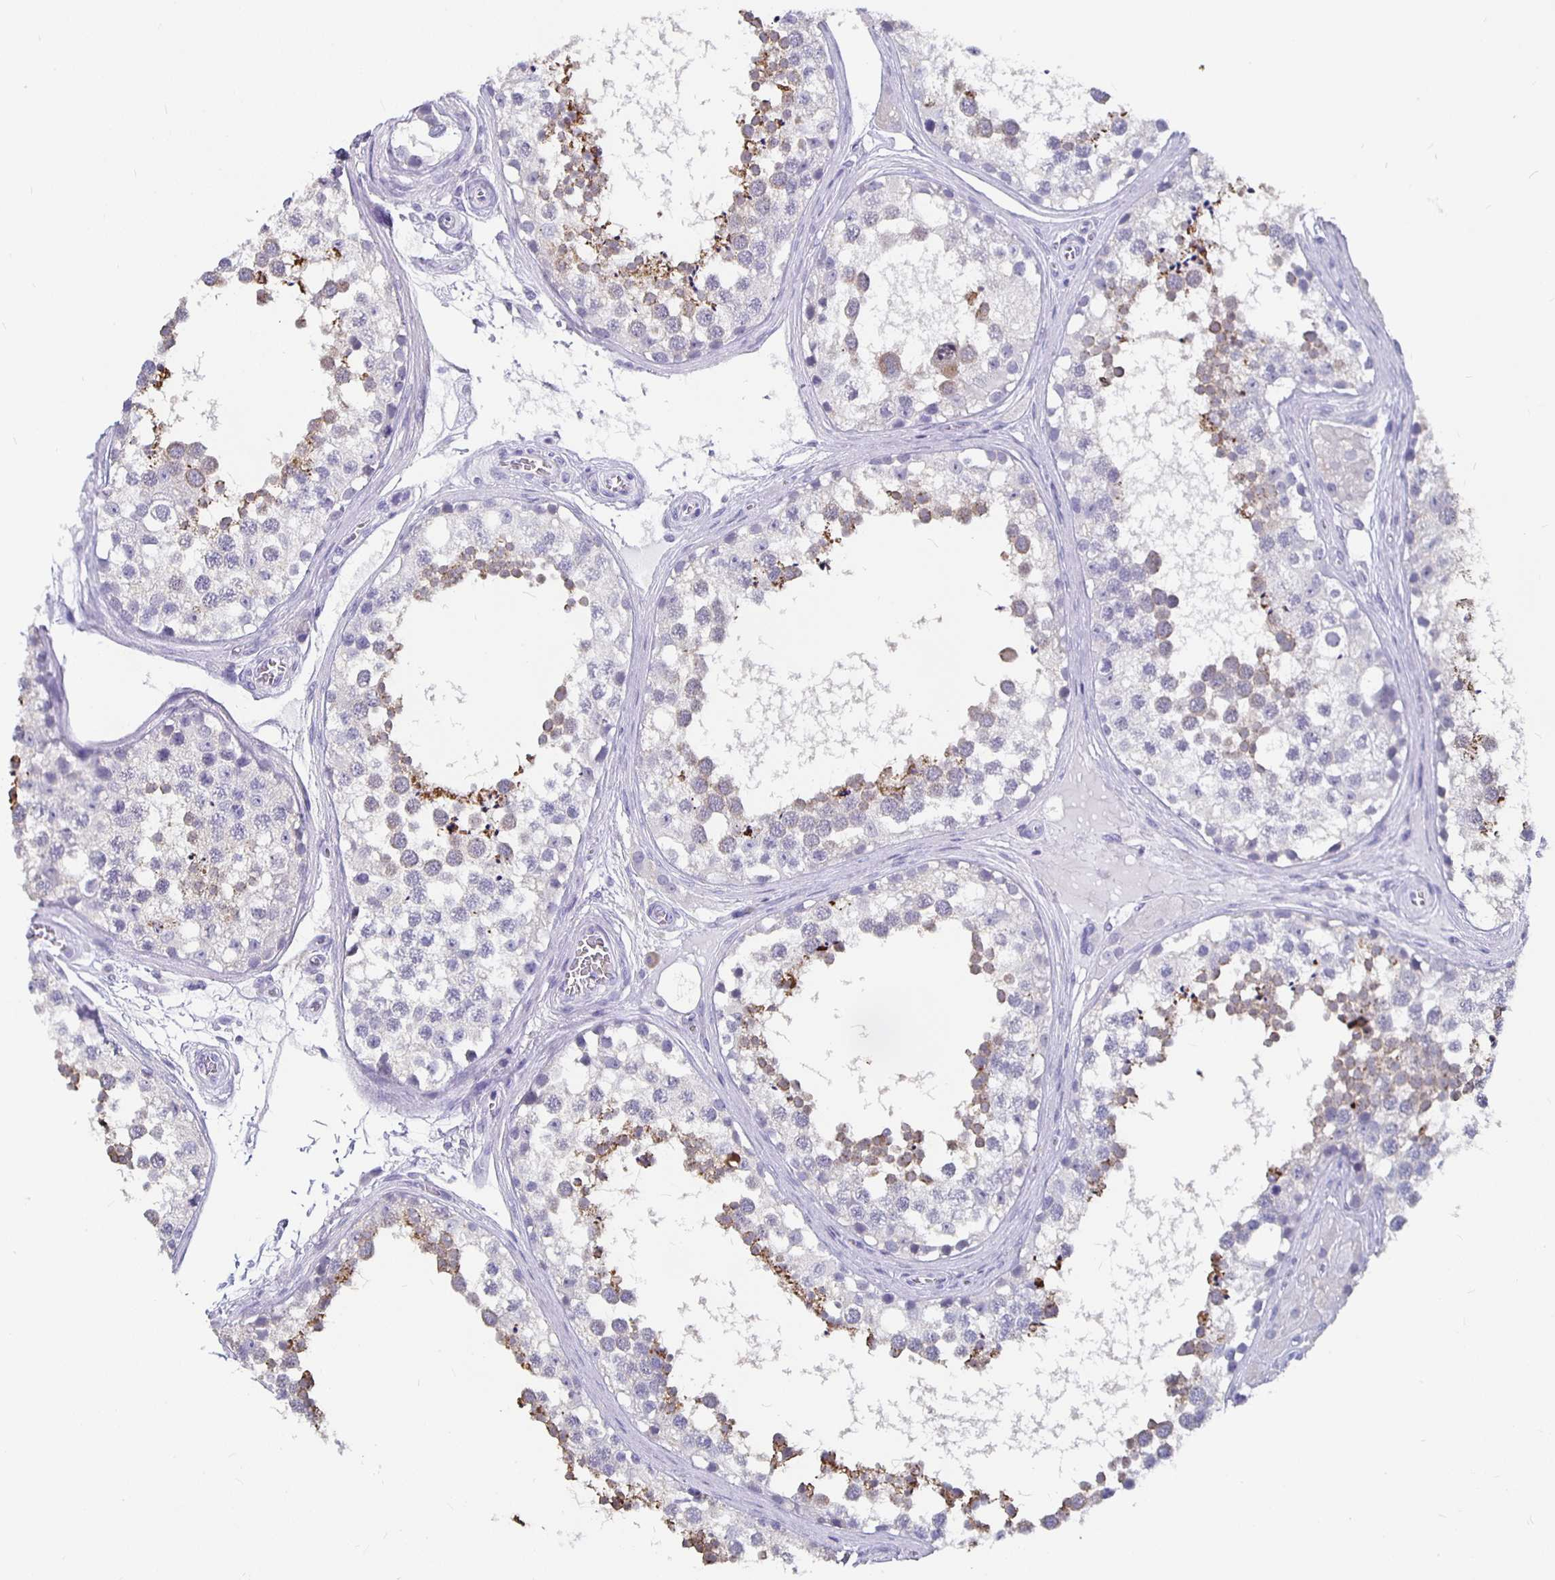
{"staining": {"intensity": "moderate", "quantity": "25%-75%", "location": "cytoplasmic/membranous"}, "tissue": "testis", "cell_type": "Cells in seminiferous ducts", "image_type": "normal", "snomed": [{"axis": "morphology", "description": "Normal tissue, NOS"}, {"axis": "morphology", "description": "Seminoma, NOS"}, {"axis": "topography", "description": "Testis"}], "caption": "This histopathology image demonstrates immunohistochemistry (IHC) staining of normal testis, with medium moderate cytoplasmic/membranous staining in approximately 25%-75% of cells in seminiferous ducts.", "gene": "GPX4", "patient": {"sex": "male", "age": 65}}